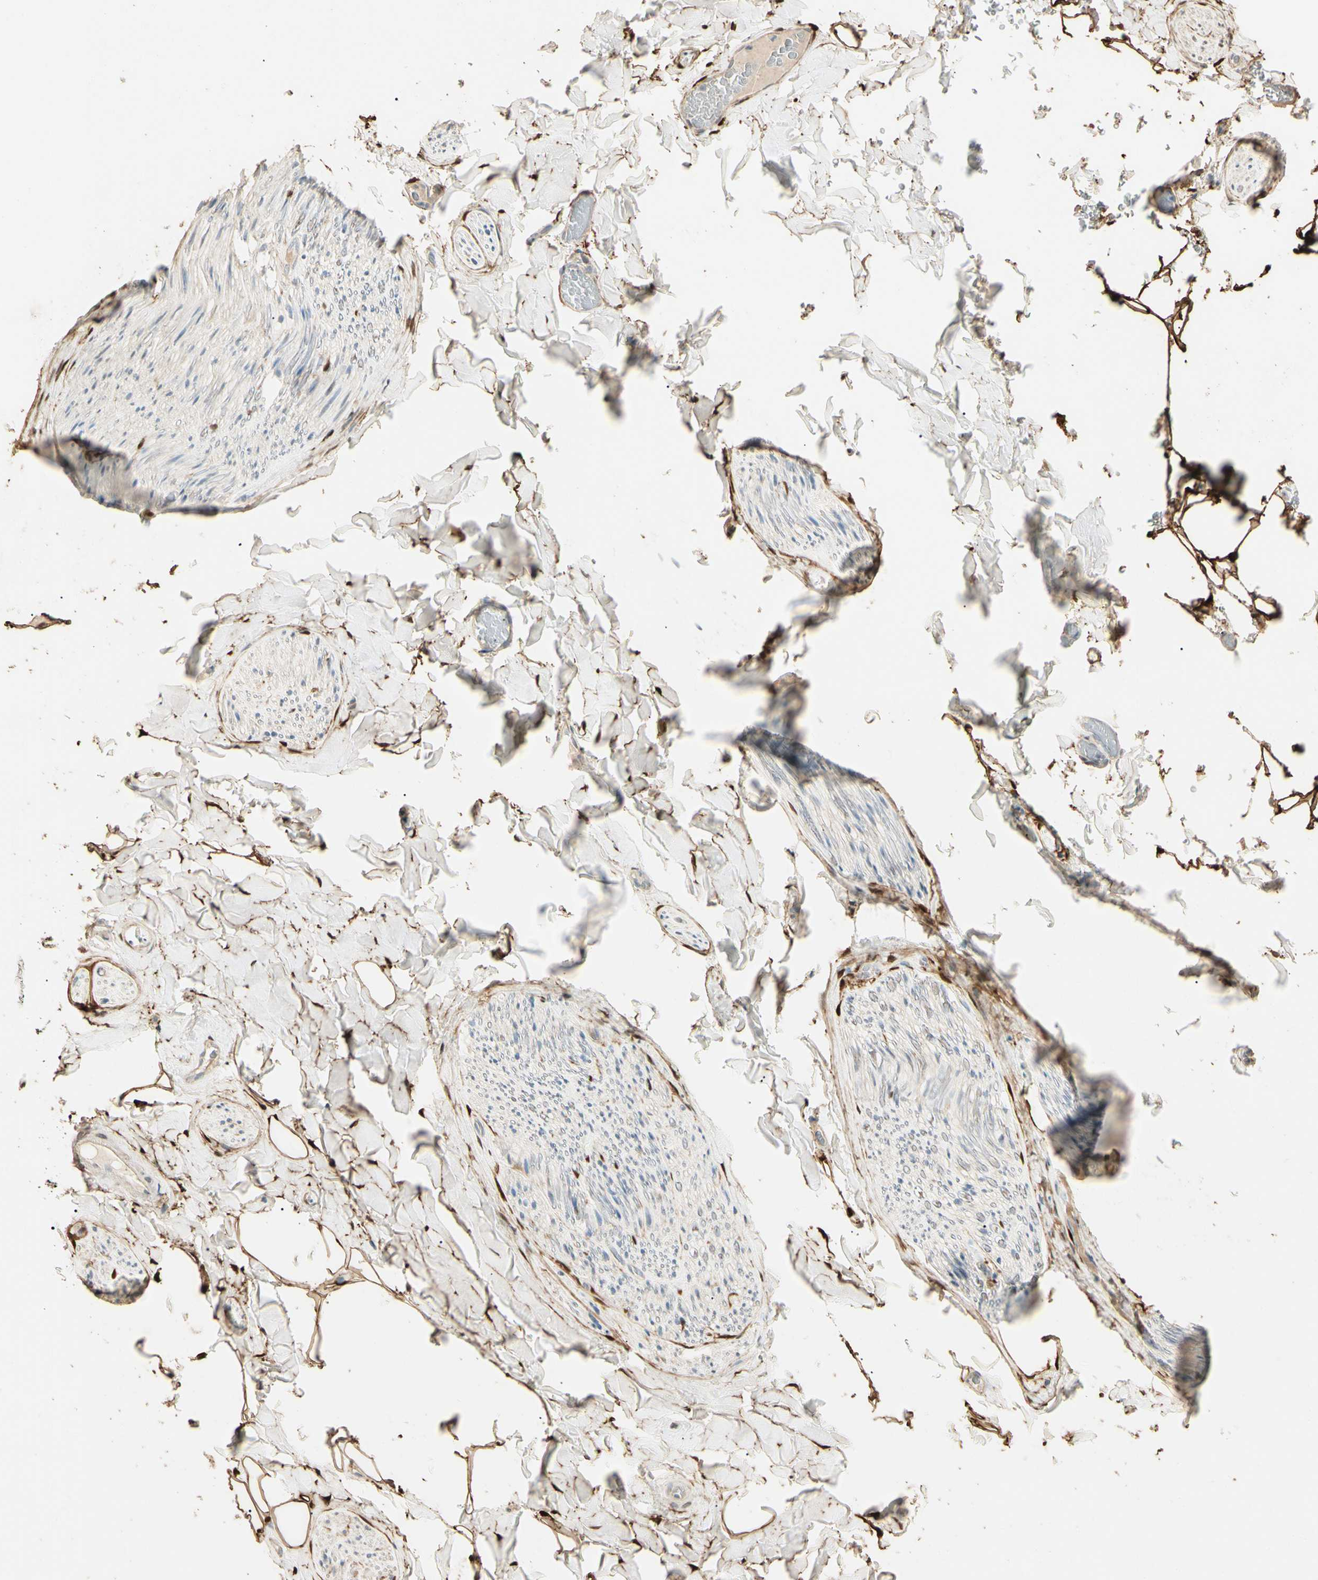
{"staining": {"intensity": "strong", "quantity": ">75%", "location": "cytoplasmic/membranous,nuclear"}, "tissue": "adipose tissue", "cell_type": "Adipocytes", "image_type": "normal", "snomed": [{"axis": "morphology", "description": "Normal tissue, NOS"}, {"axis": "topography", "description": "Peripheral nerve tissue"}], "caption": "Benign adipose tissue displays strong cytoplasmic/membranous,nuclear expression in approximately >75% of adipocytes.", "gene": "GNE", "patient": {"sex": "male", "age": 70}}